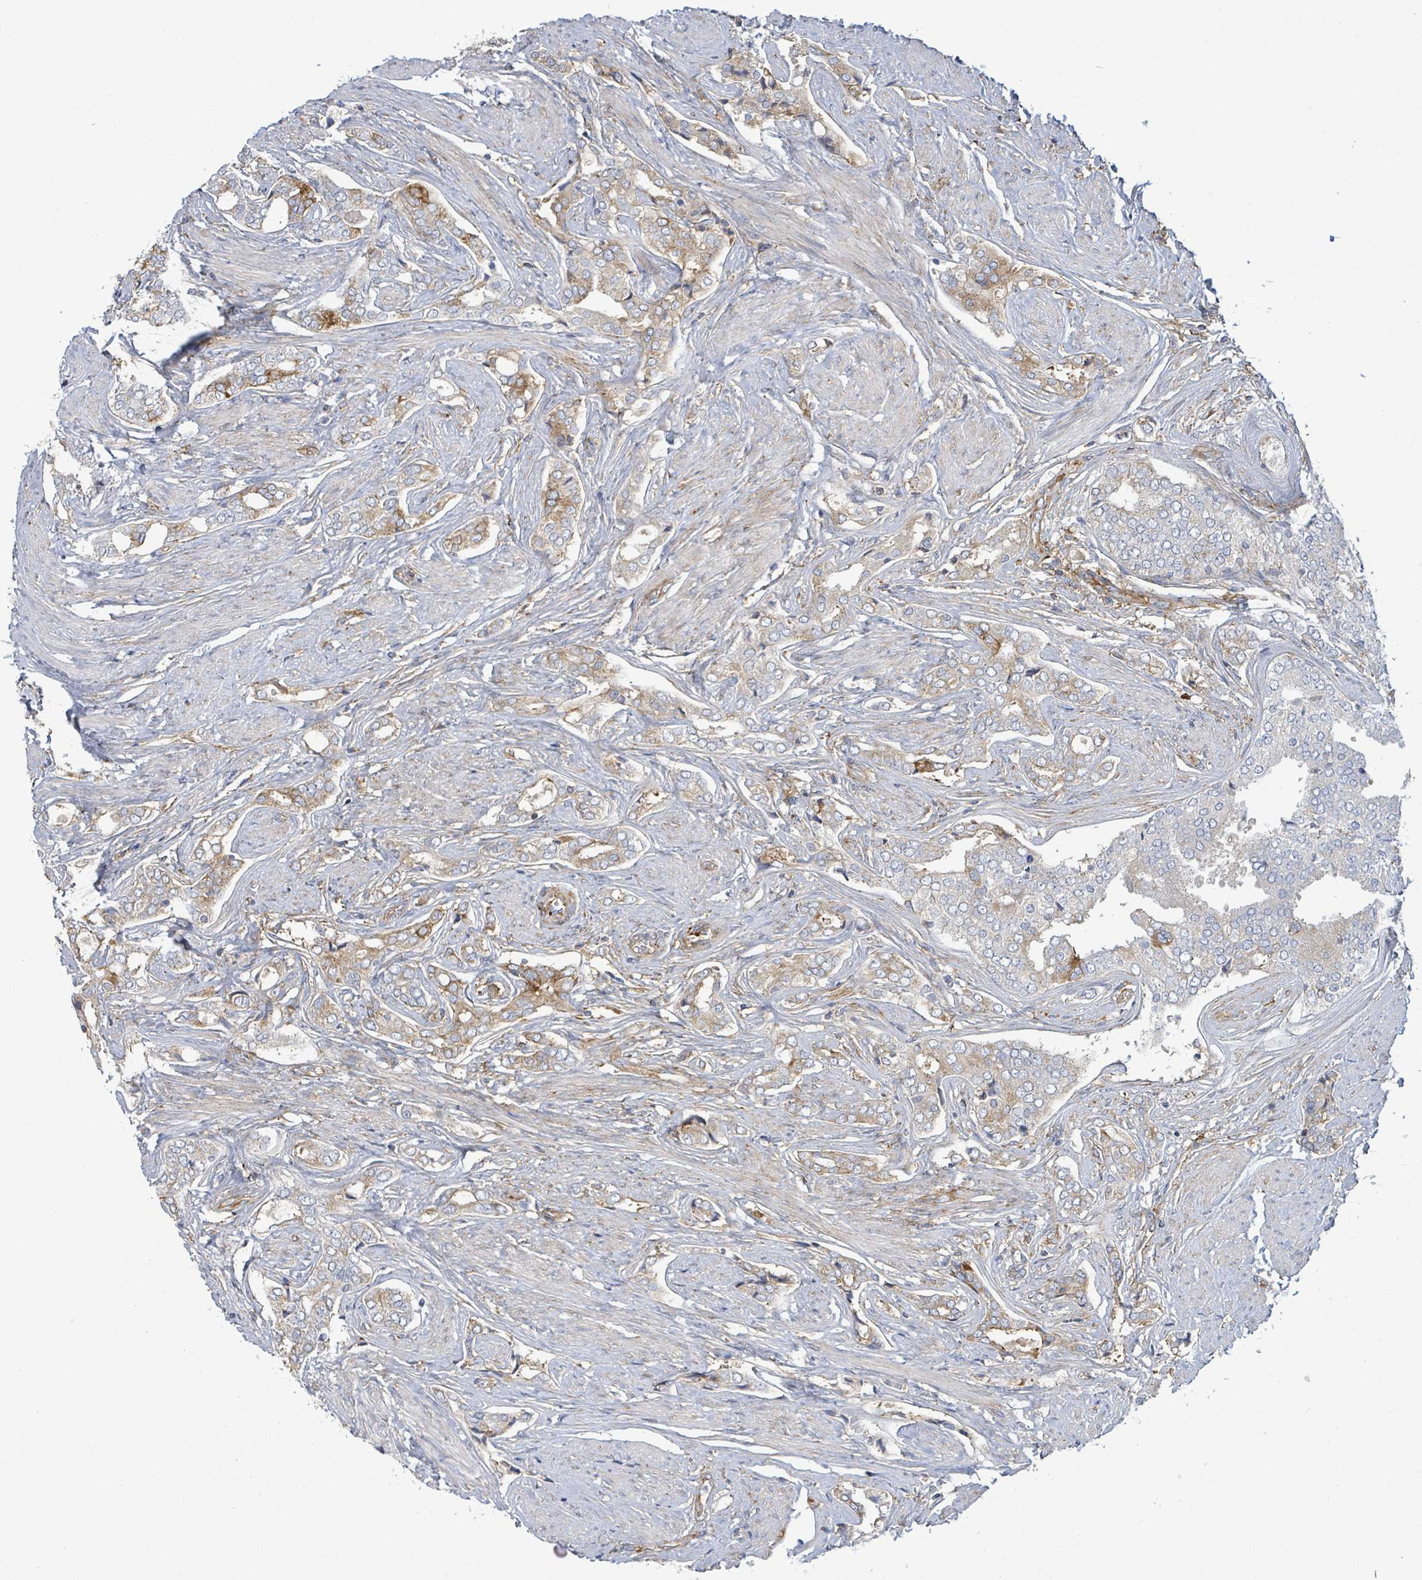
{"staining": {"intensity": "weak", "quantity": "25%-75%", "location": "cytoplasmic/membranous"}, "tissue": "prostate cancer", "cell_type": "Tumor cells", "image_type": "cancer", "snomed": [{"axis": "morphology", "description": "Adenocarcinoma, High grade"}, {"axis": "topography", "description": "Prostate"}], "caption": "This micrograph displays immunohistochemistry (IHC) staining of prostate cancer, with low weak cytoplasmic/membranous positivity in approximately 25%-75% of tumor cells.", "gene": "EGFL7", "patient": {"sex": "male", "age": 71}}